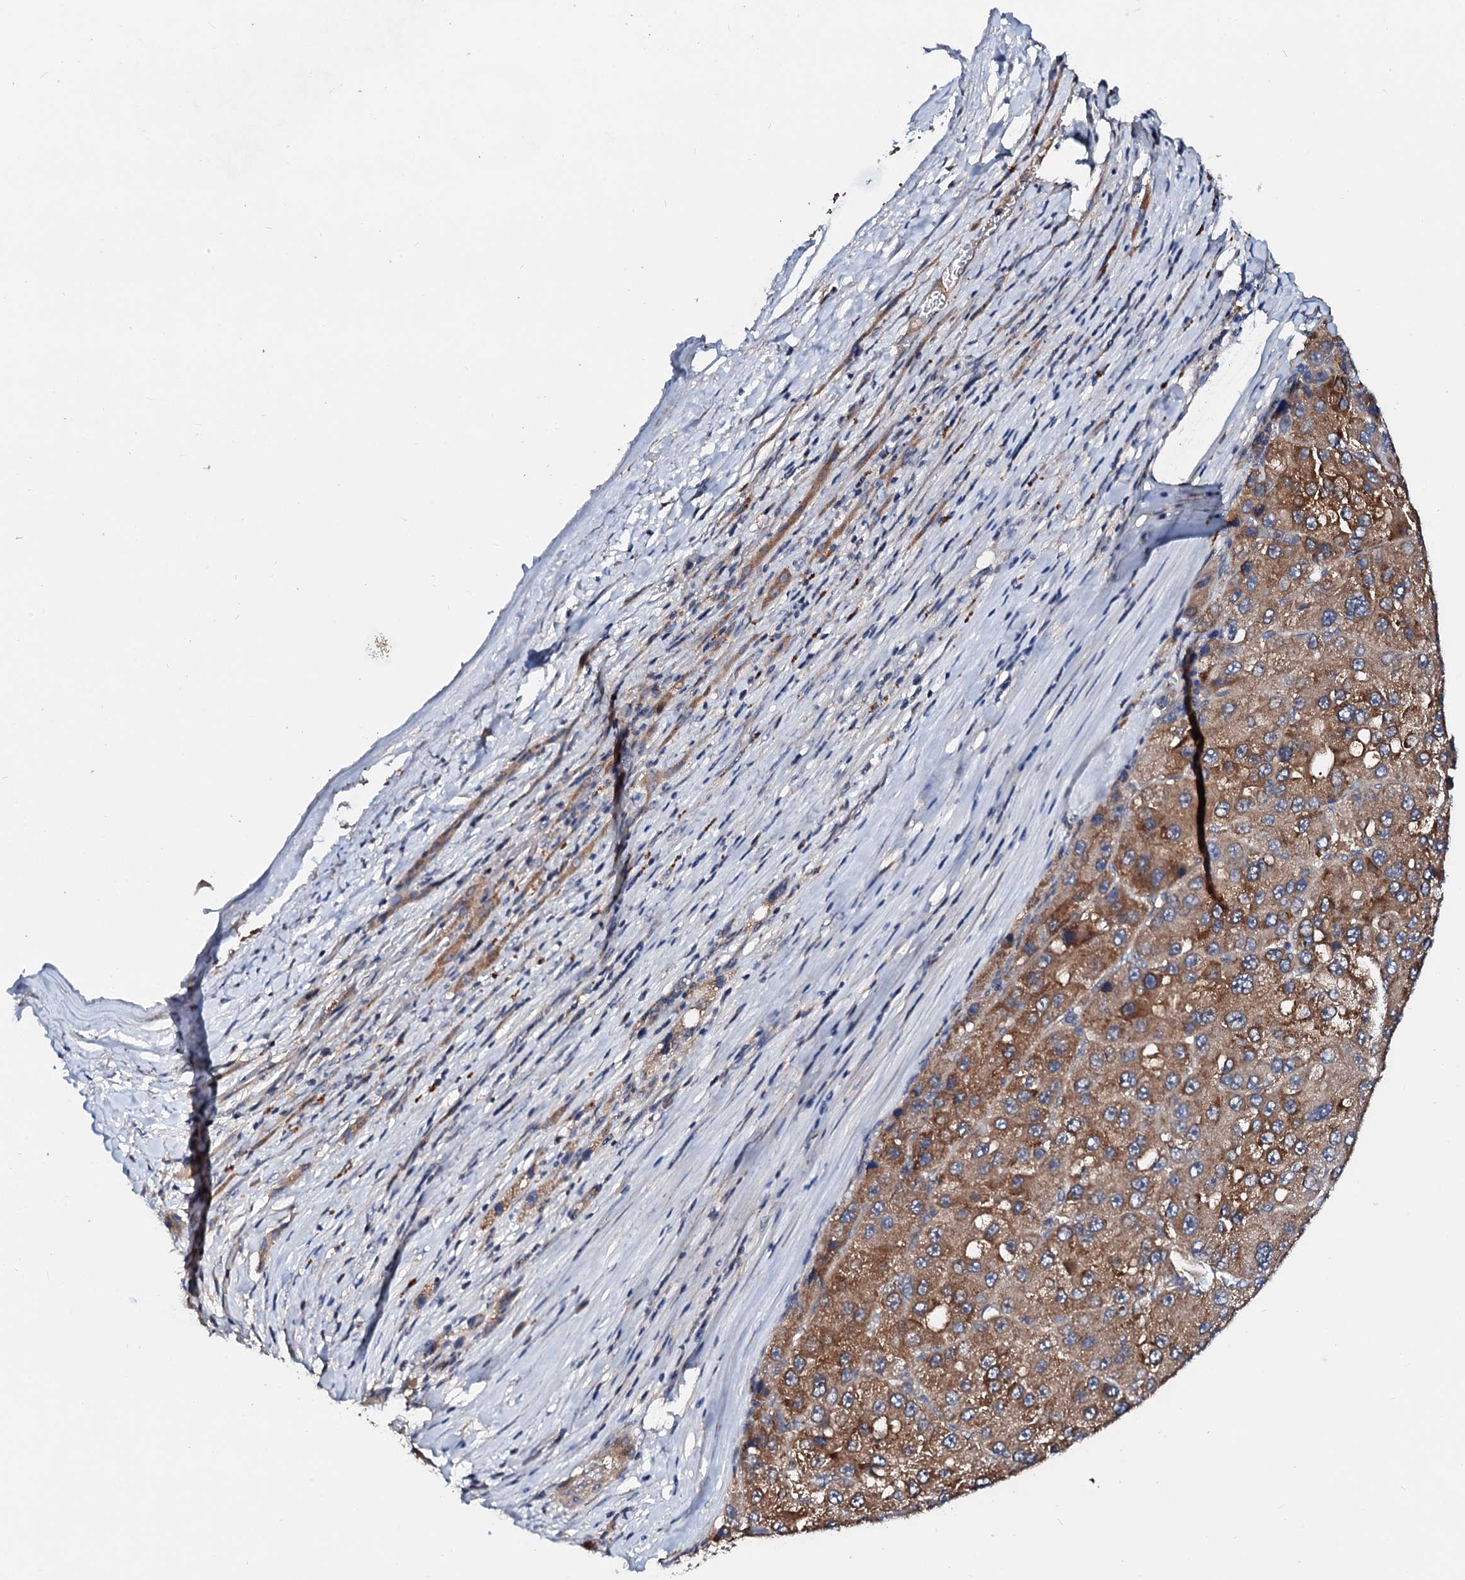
{"staining": {"intensity": "moderate", "quantity": ">75%", "location": "cytoplasmic/membranous"}, "tissue": "liver cancer", "cell_type": "Tumor cells", "image_type": "cancer", "snomed": [{"axis": "morphology", "description": "Carcinoma, Hepatocellular, NOS"}, {"axis": "topography", "description": "Liver"}], "caption": "This histopathology image demonstrates immunohistochemistry staining of human hepatocellular carcinoma (liver), with medium moderate cytoplasmic/membranous positivity in about >75% of tumor cells.", "gene": "FIBIN", "patient": {"sex": "female", "age": 73}}